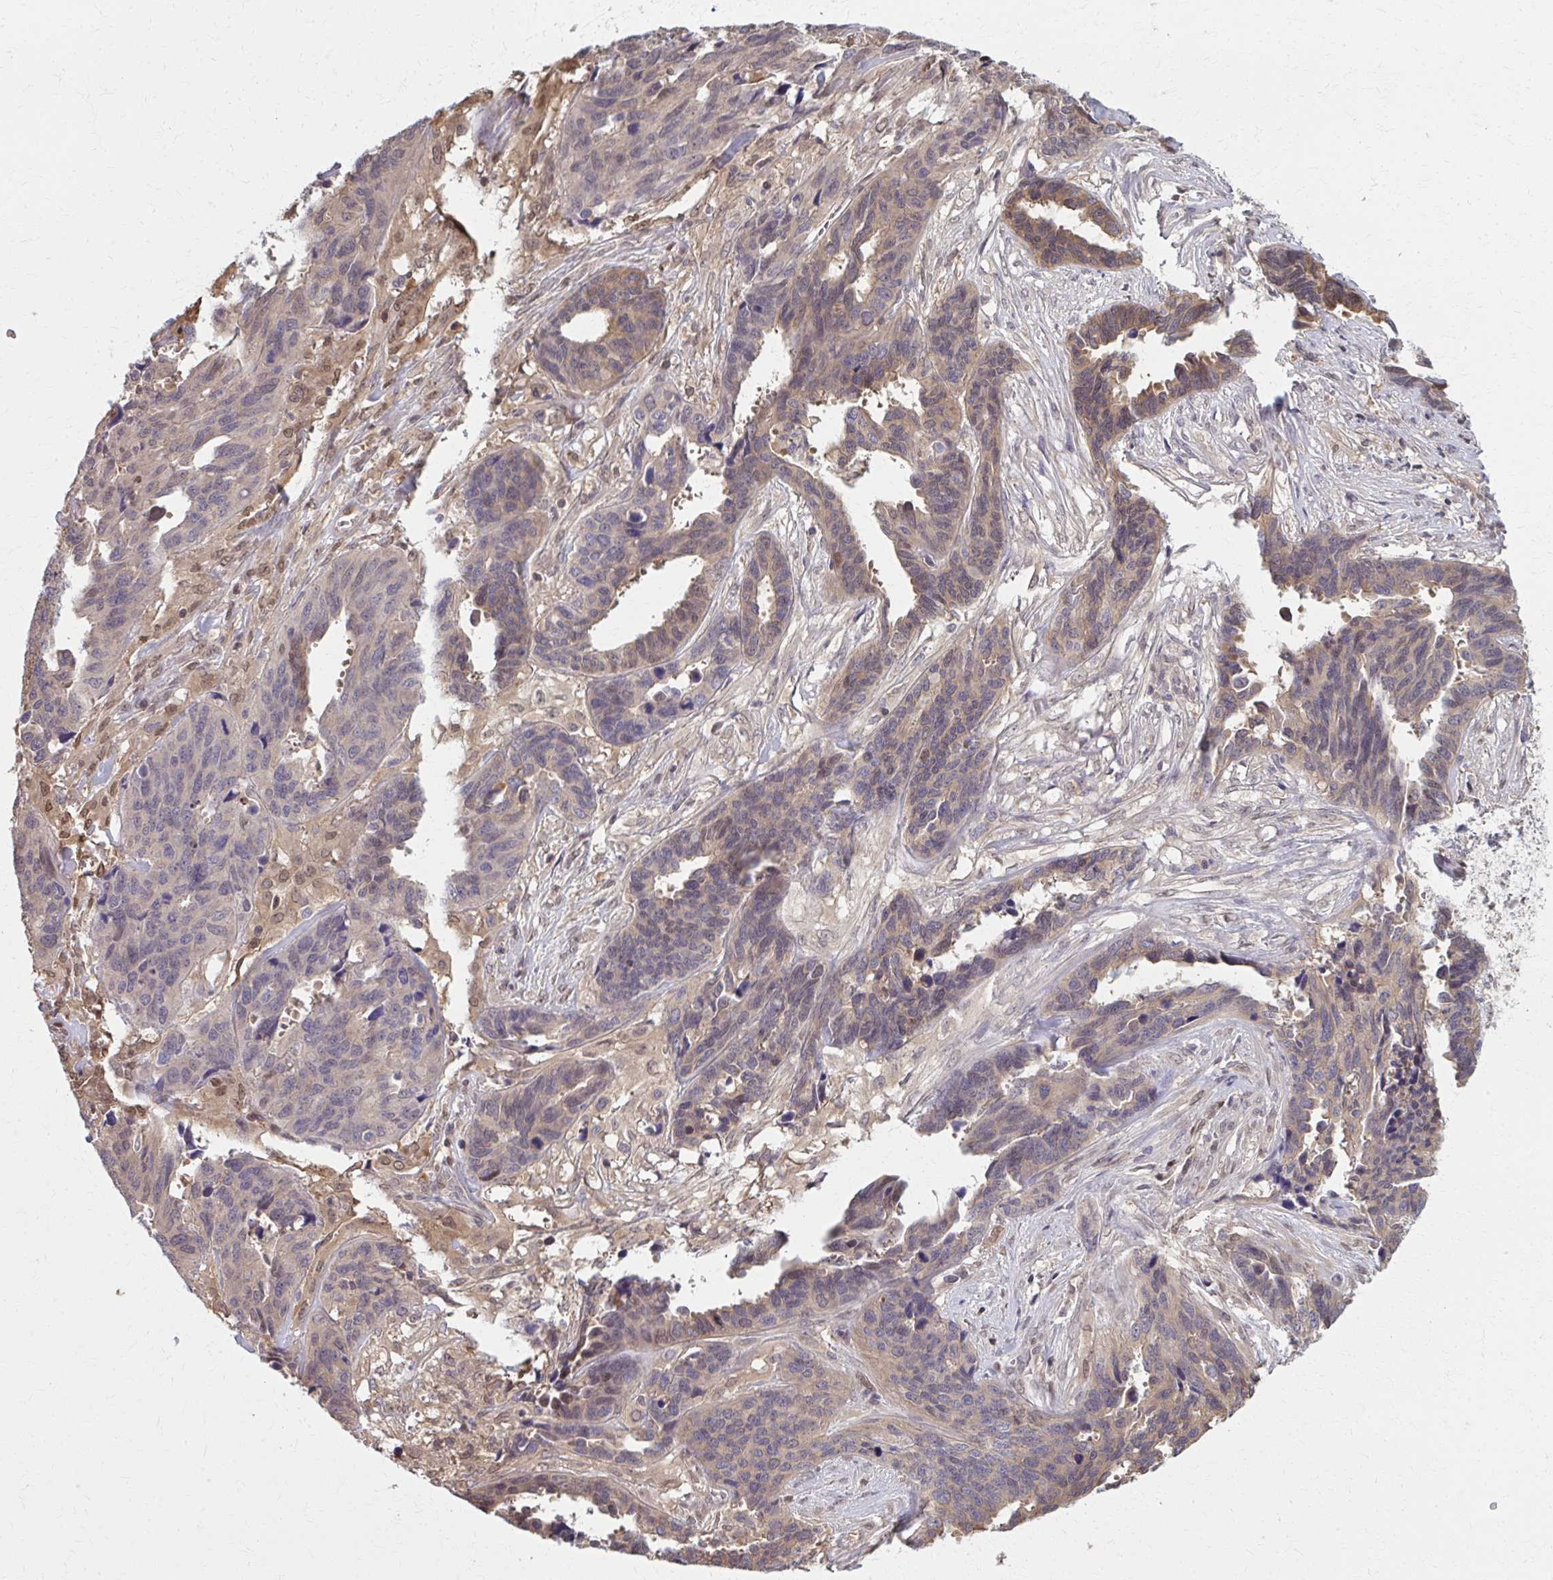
{"staining": {"intensity": "weak", "quantity": ">75%", "location": "cytoplasmic/membranous"}, "tissue": "ovarian cancer", "cell_type": "Tumor cells", "image_type": "cancer", "snomed": [{"axis": "morphology", "description": "Cystadenocarcinoma, serous, NOS"}, {"axis": "topography", "description": "Ovary"}], "caption": "Human ovarian cancer stained with a protein marker displays weak staining in tumor cells.", "gene": "MDH1", "patient": {"sex": "female", "age": 64}}